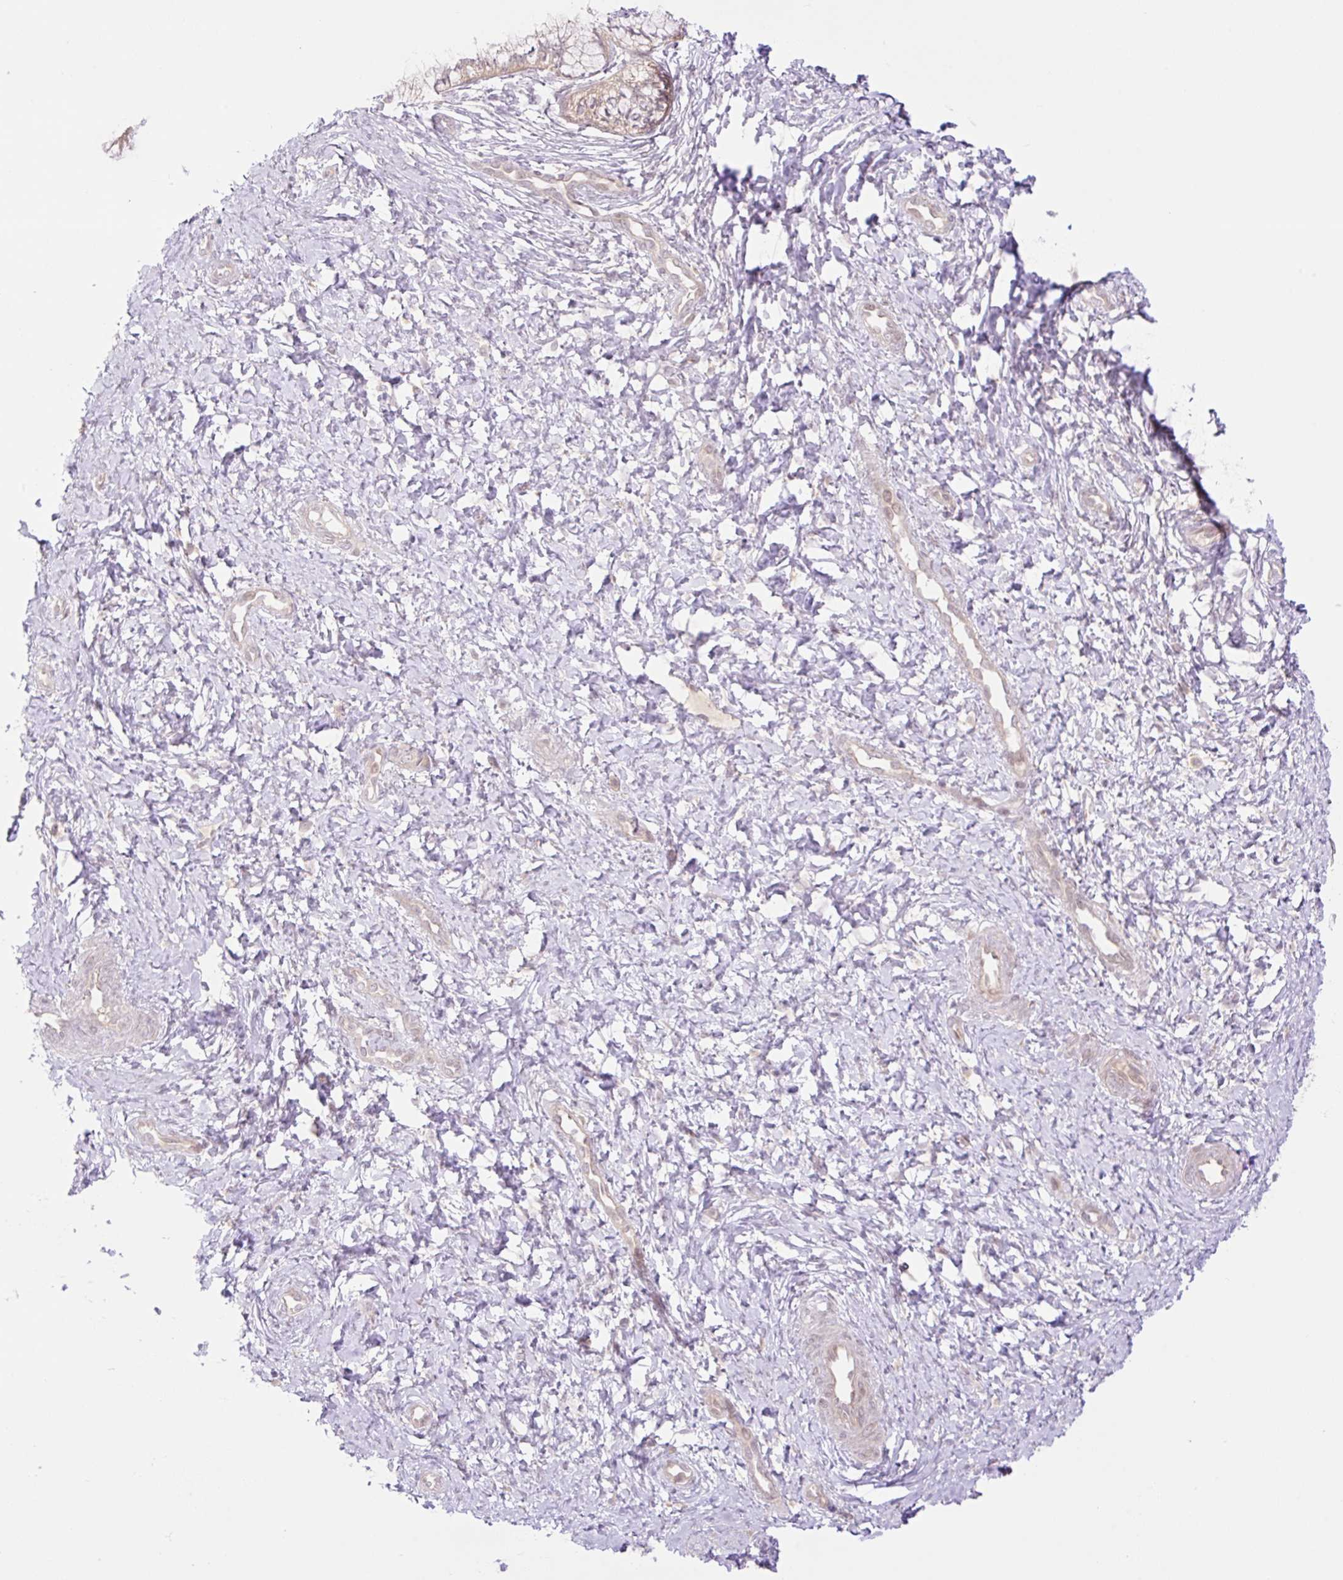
{"staining": {"intensity": "weak", "quantity": ">75%", "location": "cytoplasmic/membranous"}, "tissue": "cervix", "cell_type": "Glandular cells", "image_type": "normal", "snomed": [{"axis": "morphology", "description": "Normal tissue, NOS"}, {"axis": "topography", "description": "Cervix"}], "caption": "IHC (DAB) staining of benign human cervix displays weak cytoplasmic/membranous protein expression in about >75% of glandular cells.", "gene": "VPS25", "patient": {"sex": "female", "age": 37}}